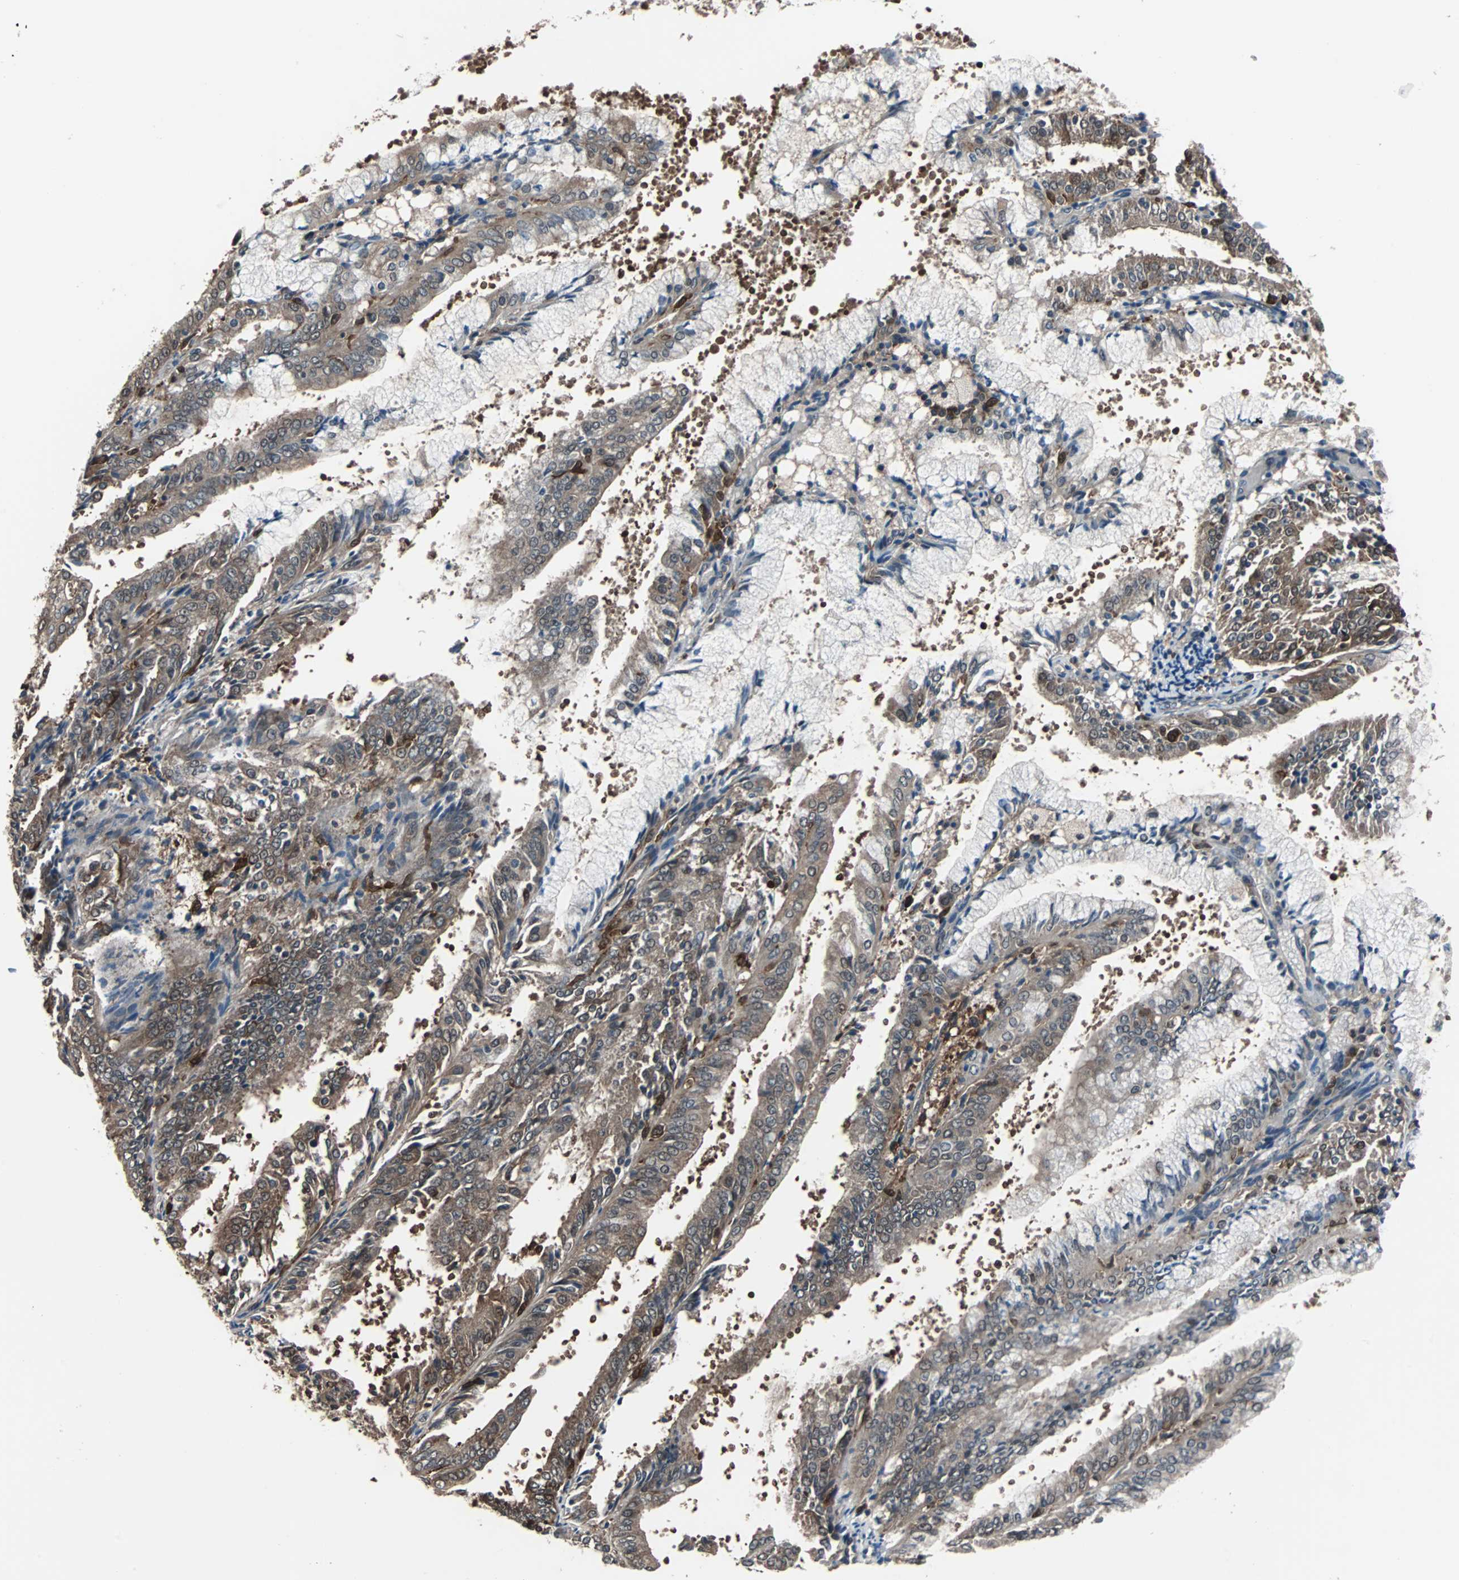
{"staining": {"intensity": "moderate", "quantity": ">75%", "location": "cytoplasmic/membranous"}, "tissue": "endometrial cancer", "cell_type": "Tumor cells", "image_type": "cancer", "snomed": [{"axis": "morphology", "description": "Adenocarcinoma, NOS"}, {"axis": "topography", "description": "Endometrium"}], "caption": "Immunohistochemical staining of human endometrial cancer shows medium levels of moderate cytoplasmic/membranous staining in about >75% of tumor cells.", "gene": "PAK1", "patient": {"sex": "female", "age": 63}}